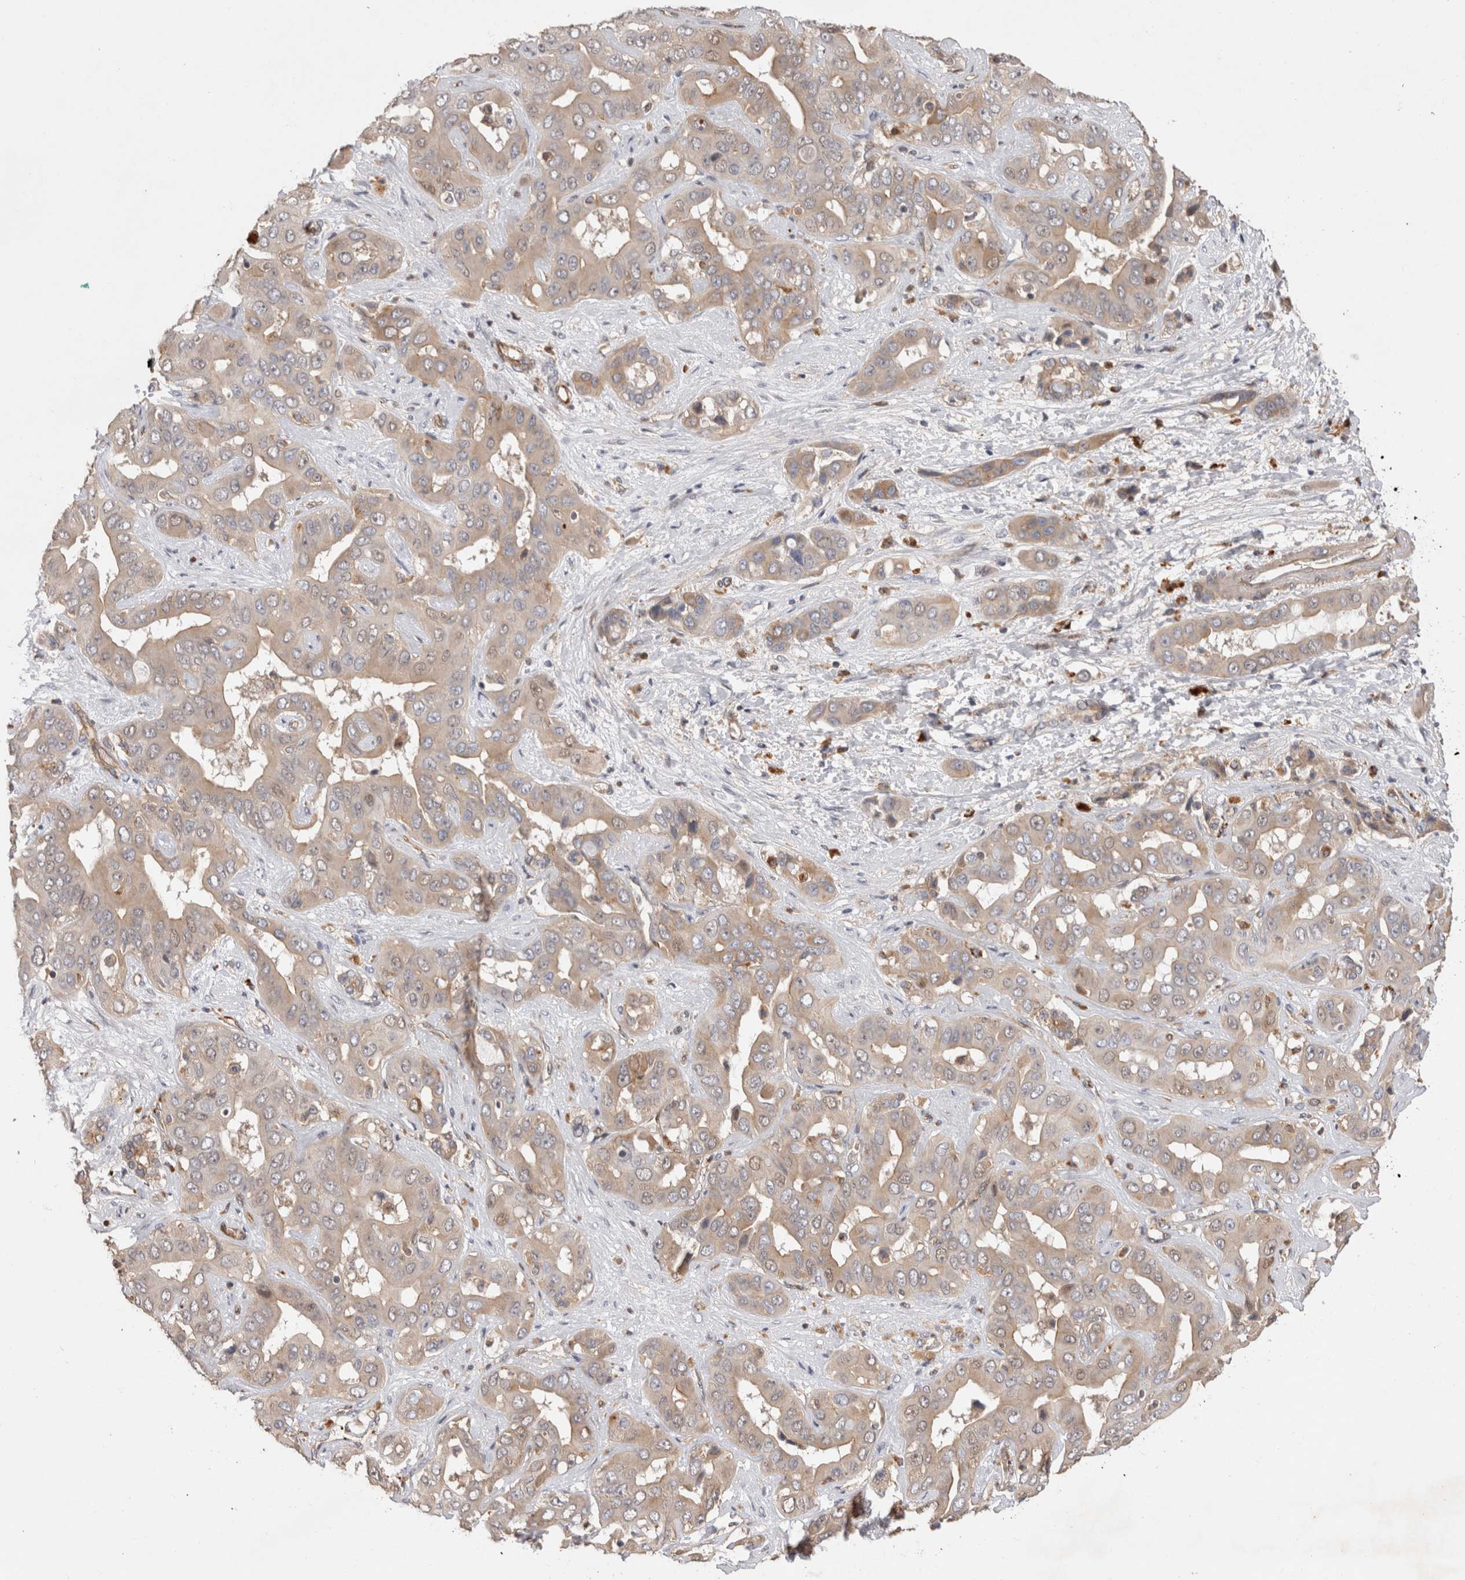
{"staining": {"intensity": "weak", "quantity": "25%-75%", "location": "cytoplasmic/membranous"}, "tissue": "liver cancer", "cell_type": "Tumor cells", "image_type": "cancer", "snomed": [{"axis": "morphology", "description": "Cholangiocarcinoma"}, {"axis": "topography", "description": "Liver"}], "caption": "Weak cytoplasmic/membranous protein expression is identified in approximately 25%-75% of tumor cells in cholangiocarcinoma (liver). (Brightfield microscopy of DAB IHC at high magnification).", "gene": "BNIP2", "patient": {"sex": "female", "age": 52}}